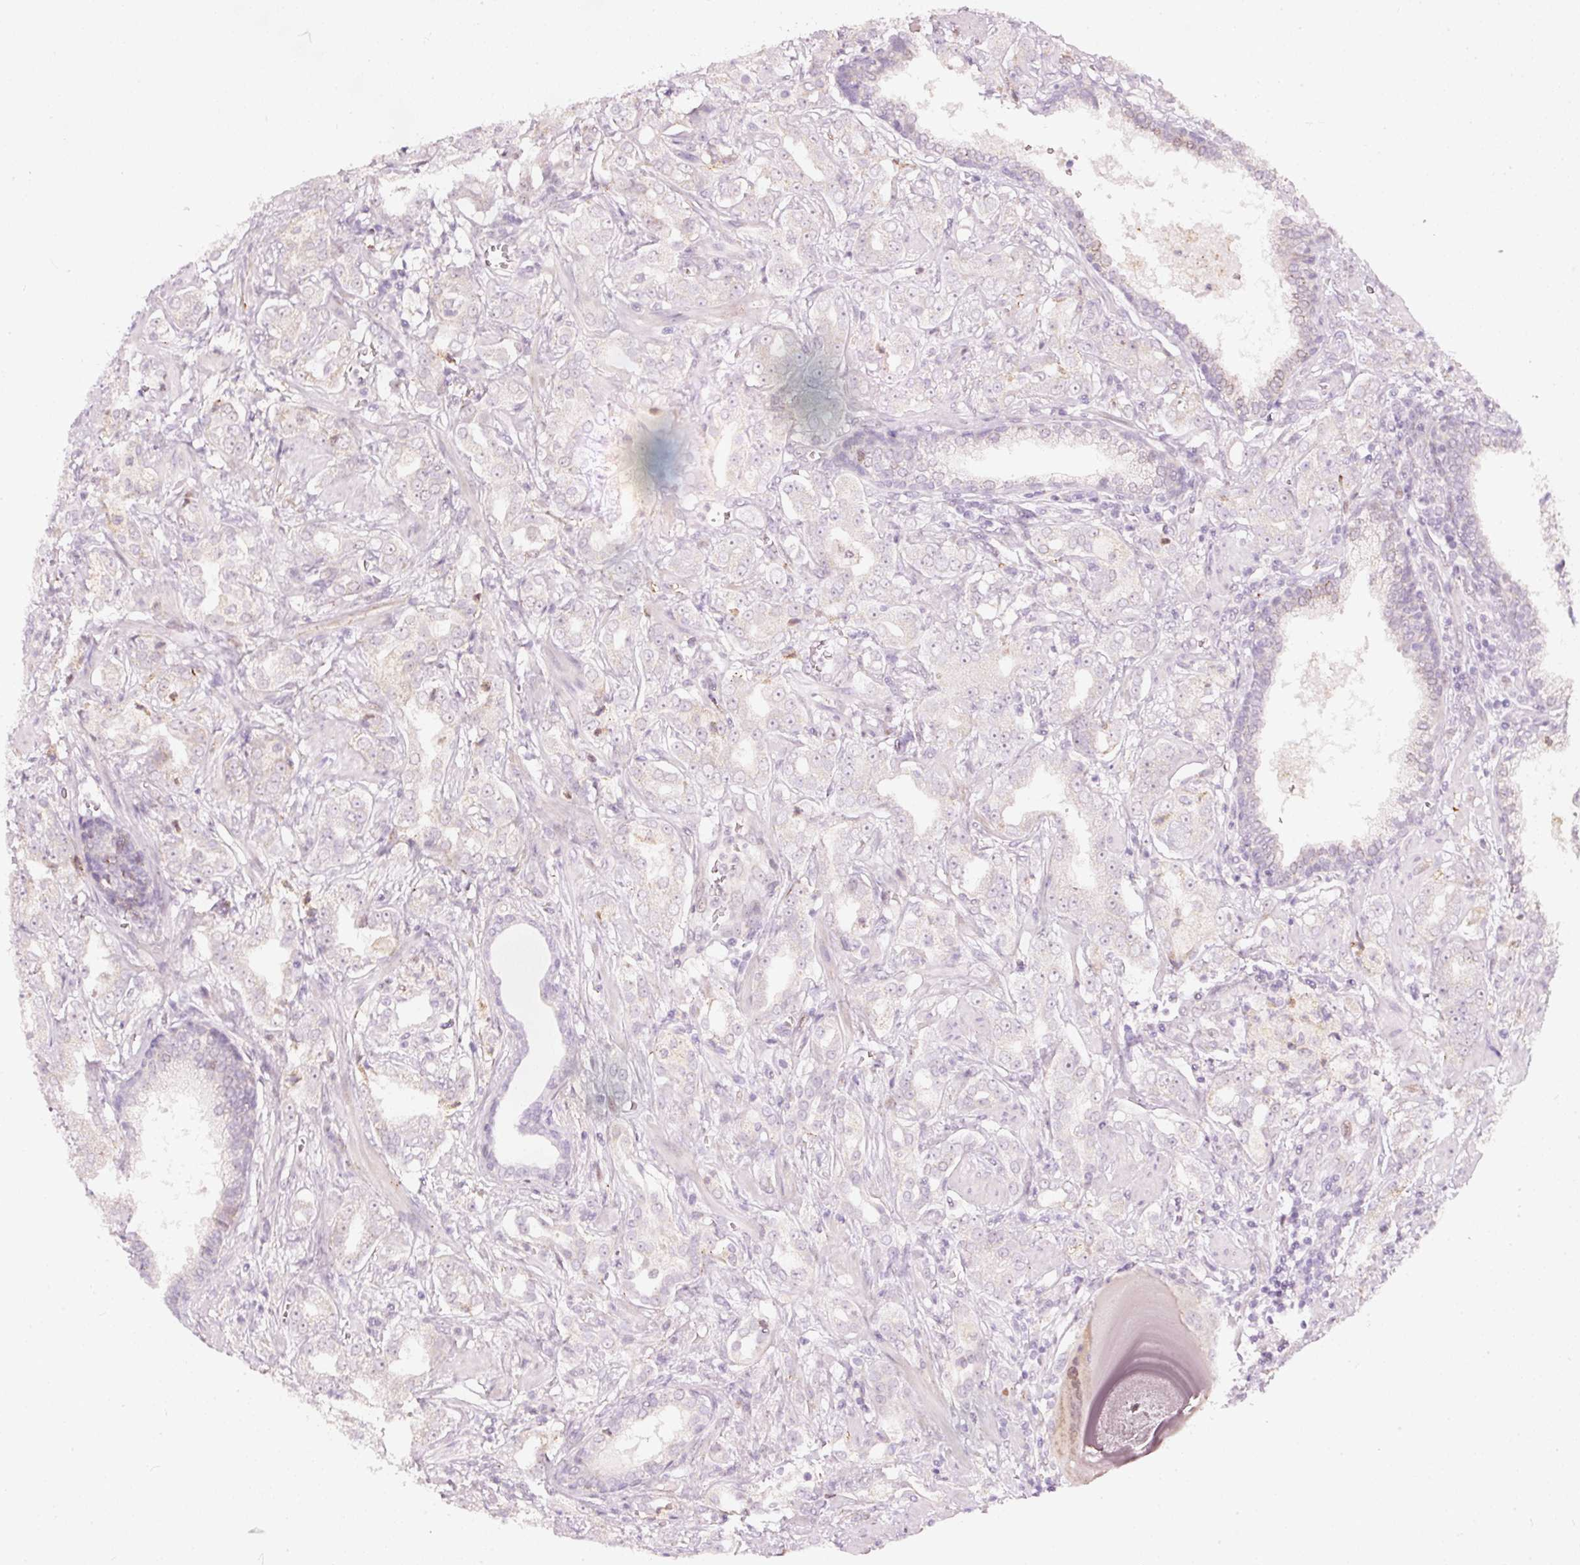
{"staining": {"intensity": "negative", "quantity": "none", "location": "none"}, "tissue": "prostate cancer", "cell_type": "Tumor cells", "image_type": "cancer", "snomed": [{"axis": "morphology", "description": "Adenocarcinoma, High grade"}, {"axis": "topography", "description": "Prostate"}], "caption": "Immunohistochemical staining of adenocarcinoma (high-grade) (prostate) shows no significant positivity in tumor cells. (Brightfield microscopy of DAB (3,3'-diaminobenzidine) immunohistochemistry (IHC) at high magnification).", "gene": "RNF39", "patient": {"sex": "male", "age": 63}}